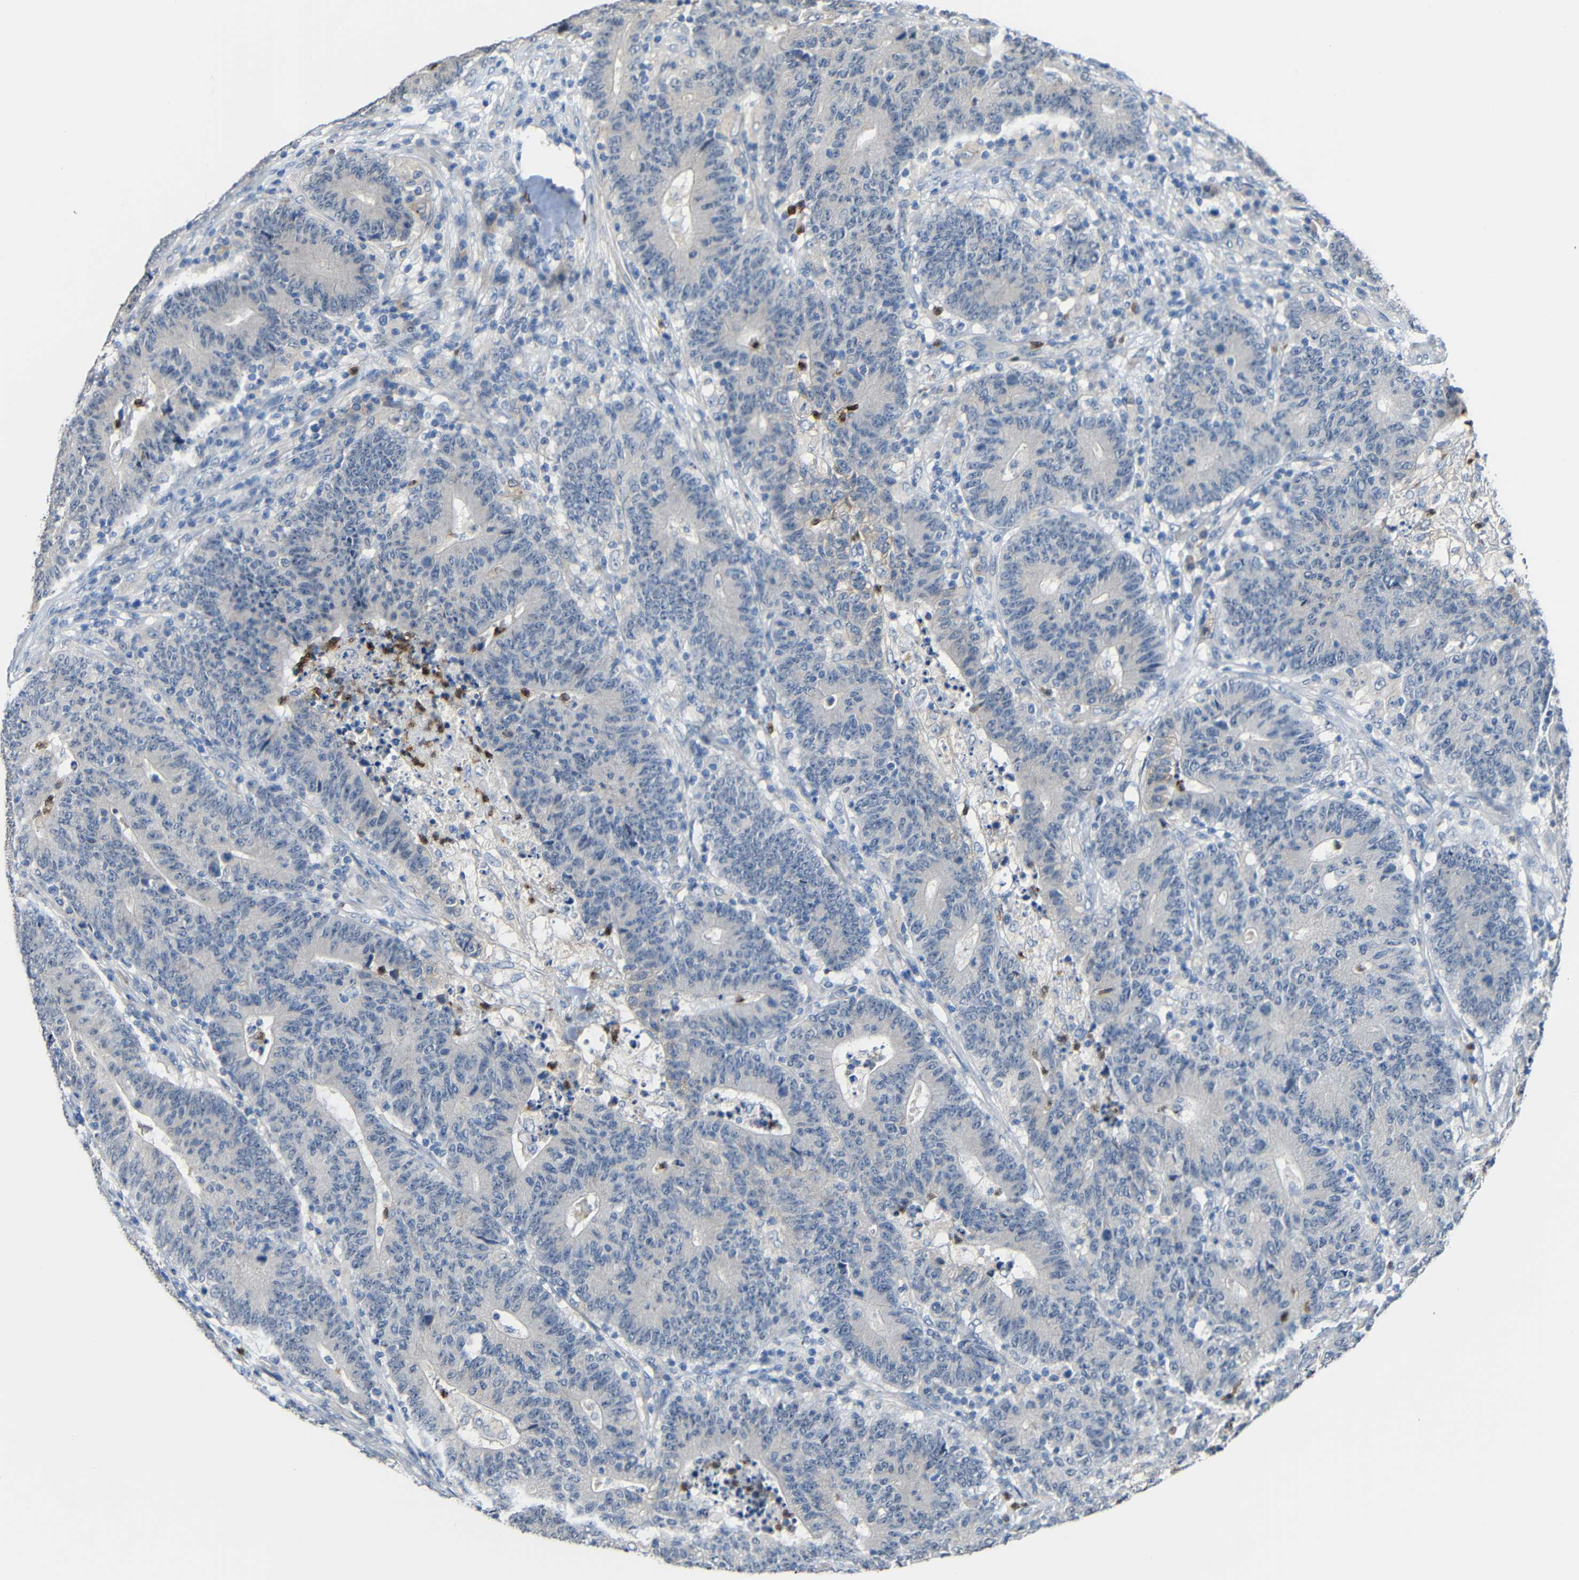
{"staining": {"intensity": "negative", "quantity": "none", "location": "none"}, "tissue": "colorectal cancer", "cell_type": "Tumor cells", "image_type": "cancer", "snomed": [{"axis": "morphology", "description": "Normal tissue, NOS"}, {"axis": "morphology", "description": "Adenocarcinoma, NOS"}, {"axis": "topography", "description": "Colon"}], "caption": "This is an IHC image of adenocarcinoma (colorectal). There is no expression in tumor cells.", "gene": "STBD1", "patient": {"sex": "female", "age": 75}}